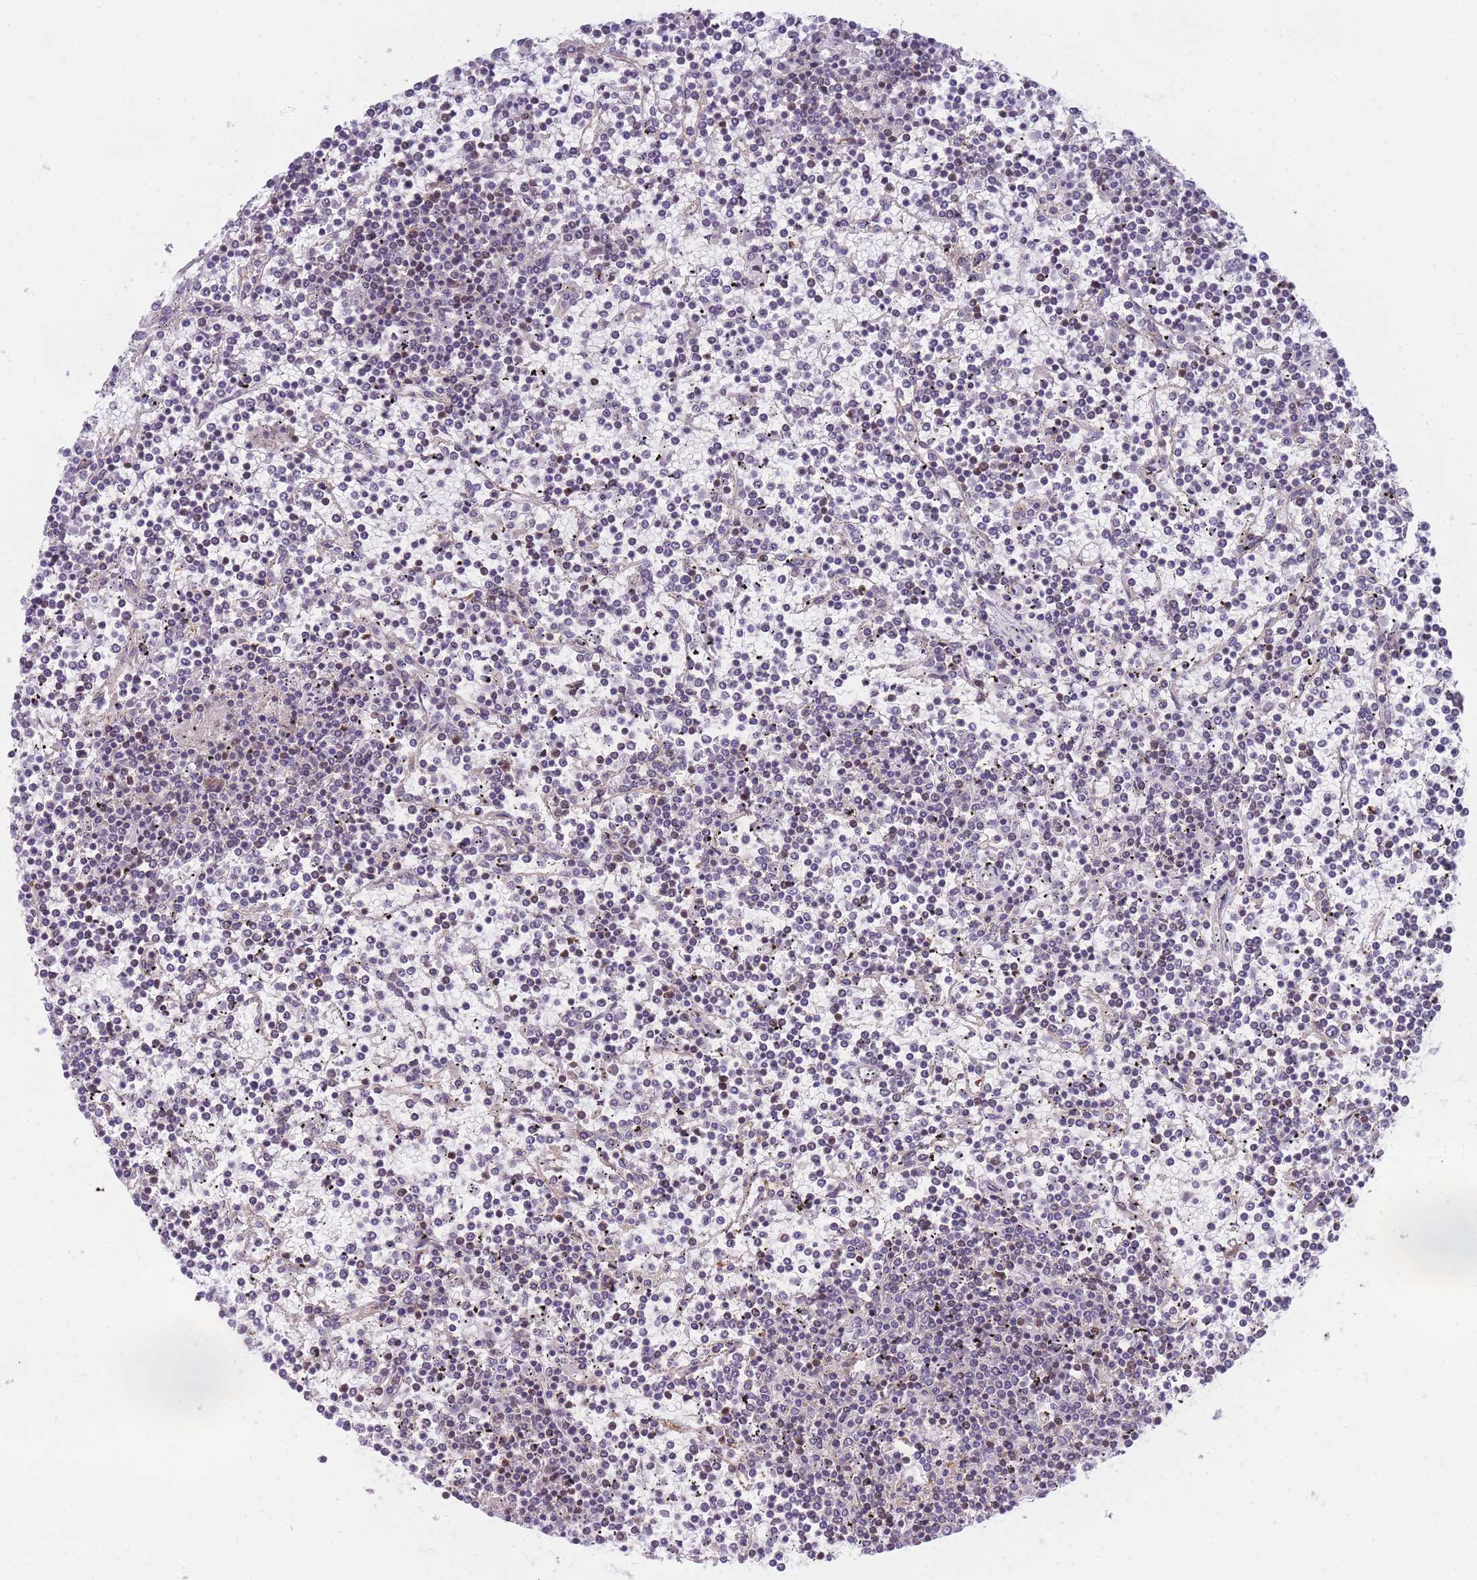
{"staining": {"intensity": "moderate", "quantity": "<25%", "location": "nuclear"}, "tissue": "lymphoma", "cell_type": "Tumor cells", "image_type": "cancer", "snomed": [{"axis": "morphology", "description": "Malignant lymphoma, non-Hodgkin's type, Low grade"}, {"axis": "topography", "description": "Spleen"}], "caption": "Tumor cells demonstrate low levels of moderate nuclear positivity in about <25% of cells in lymphoma.", "gene": "CRACD", "patient": {"sex": "female", "age": 19}}